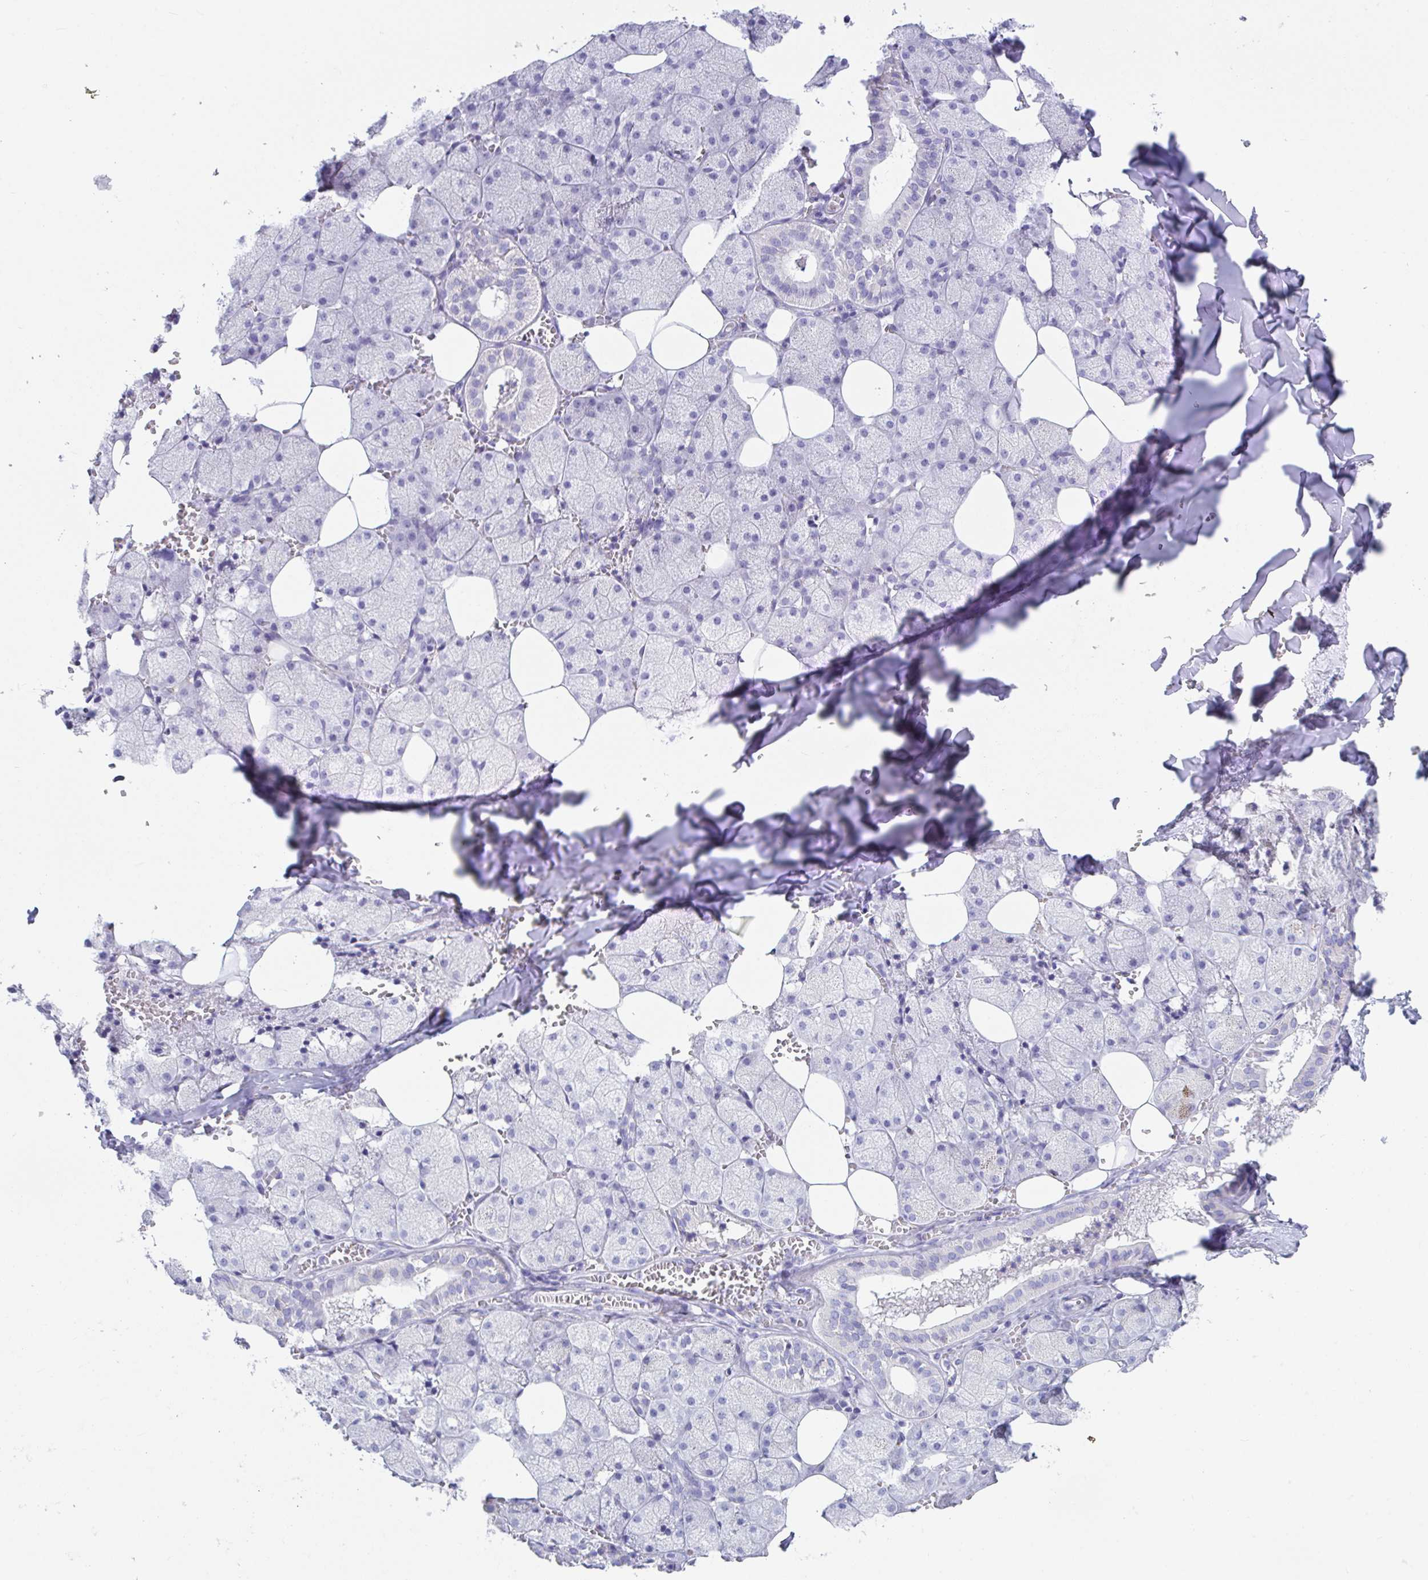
{"staining": {"intensity": "negative", "quantity": "none", "location": "none"}, "tissue": "salivary gland", "cell_type": "Glandular cells", "image_type": "normal", "snomed": [{"axis": "morphology", "description": "Normal tissue, NOS"}, {"axis": "topography", "description": "Salivary gland"}, {"axis": "topography", "description": "Peripheral nerve tissue"}], "caption": "A histopathology image of salivary gland stained for a protein shows no brown staining in glandular cells. The staining is performed using DAB brown chromogen with nuclei counter-stained in using hematoxylin.", "gene": "PLA2G1B", "patient": {"sex": "male", "age": 38}}